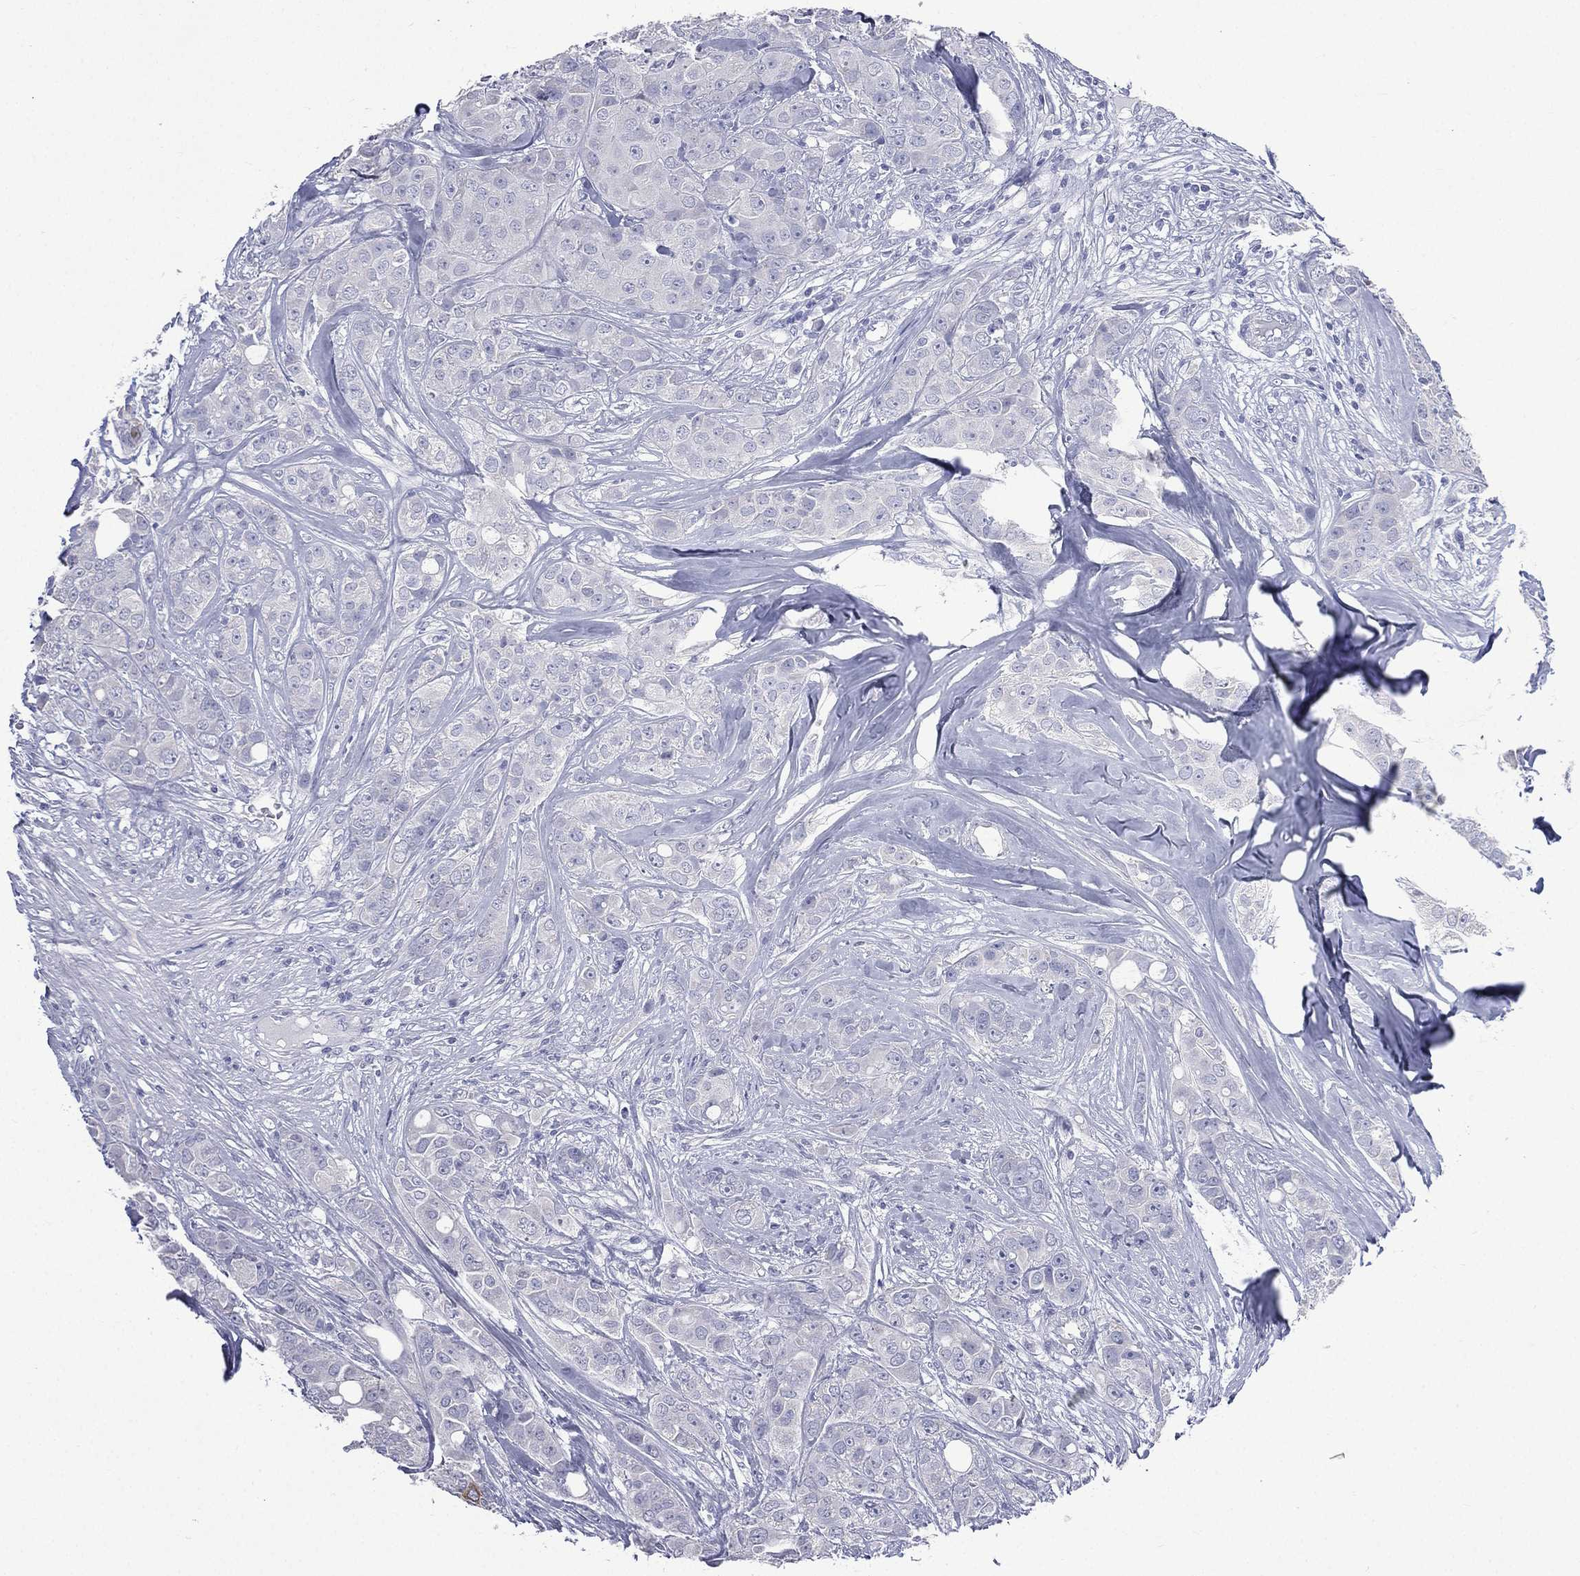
{"staining": {"intensity": "negative", "quantity": "none", "location": "none"}, "tissue": "breast cancer", "cell_type": "Tumor cells", "image_type": "cancer", "snomed": [{"axis": "morphology", "description": "Duct carcinoma"}, {"axis": "topography", "description": "Breast"}], "caption": "Breast infiltrating ductal carcinoma was stained to show a protein in brown. There is no significant staining in tumor cells.", "gene": "CES2", "patient": {"sex": "female", "age": 43}}